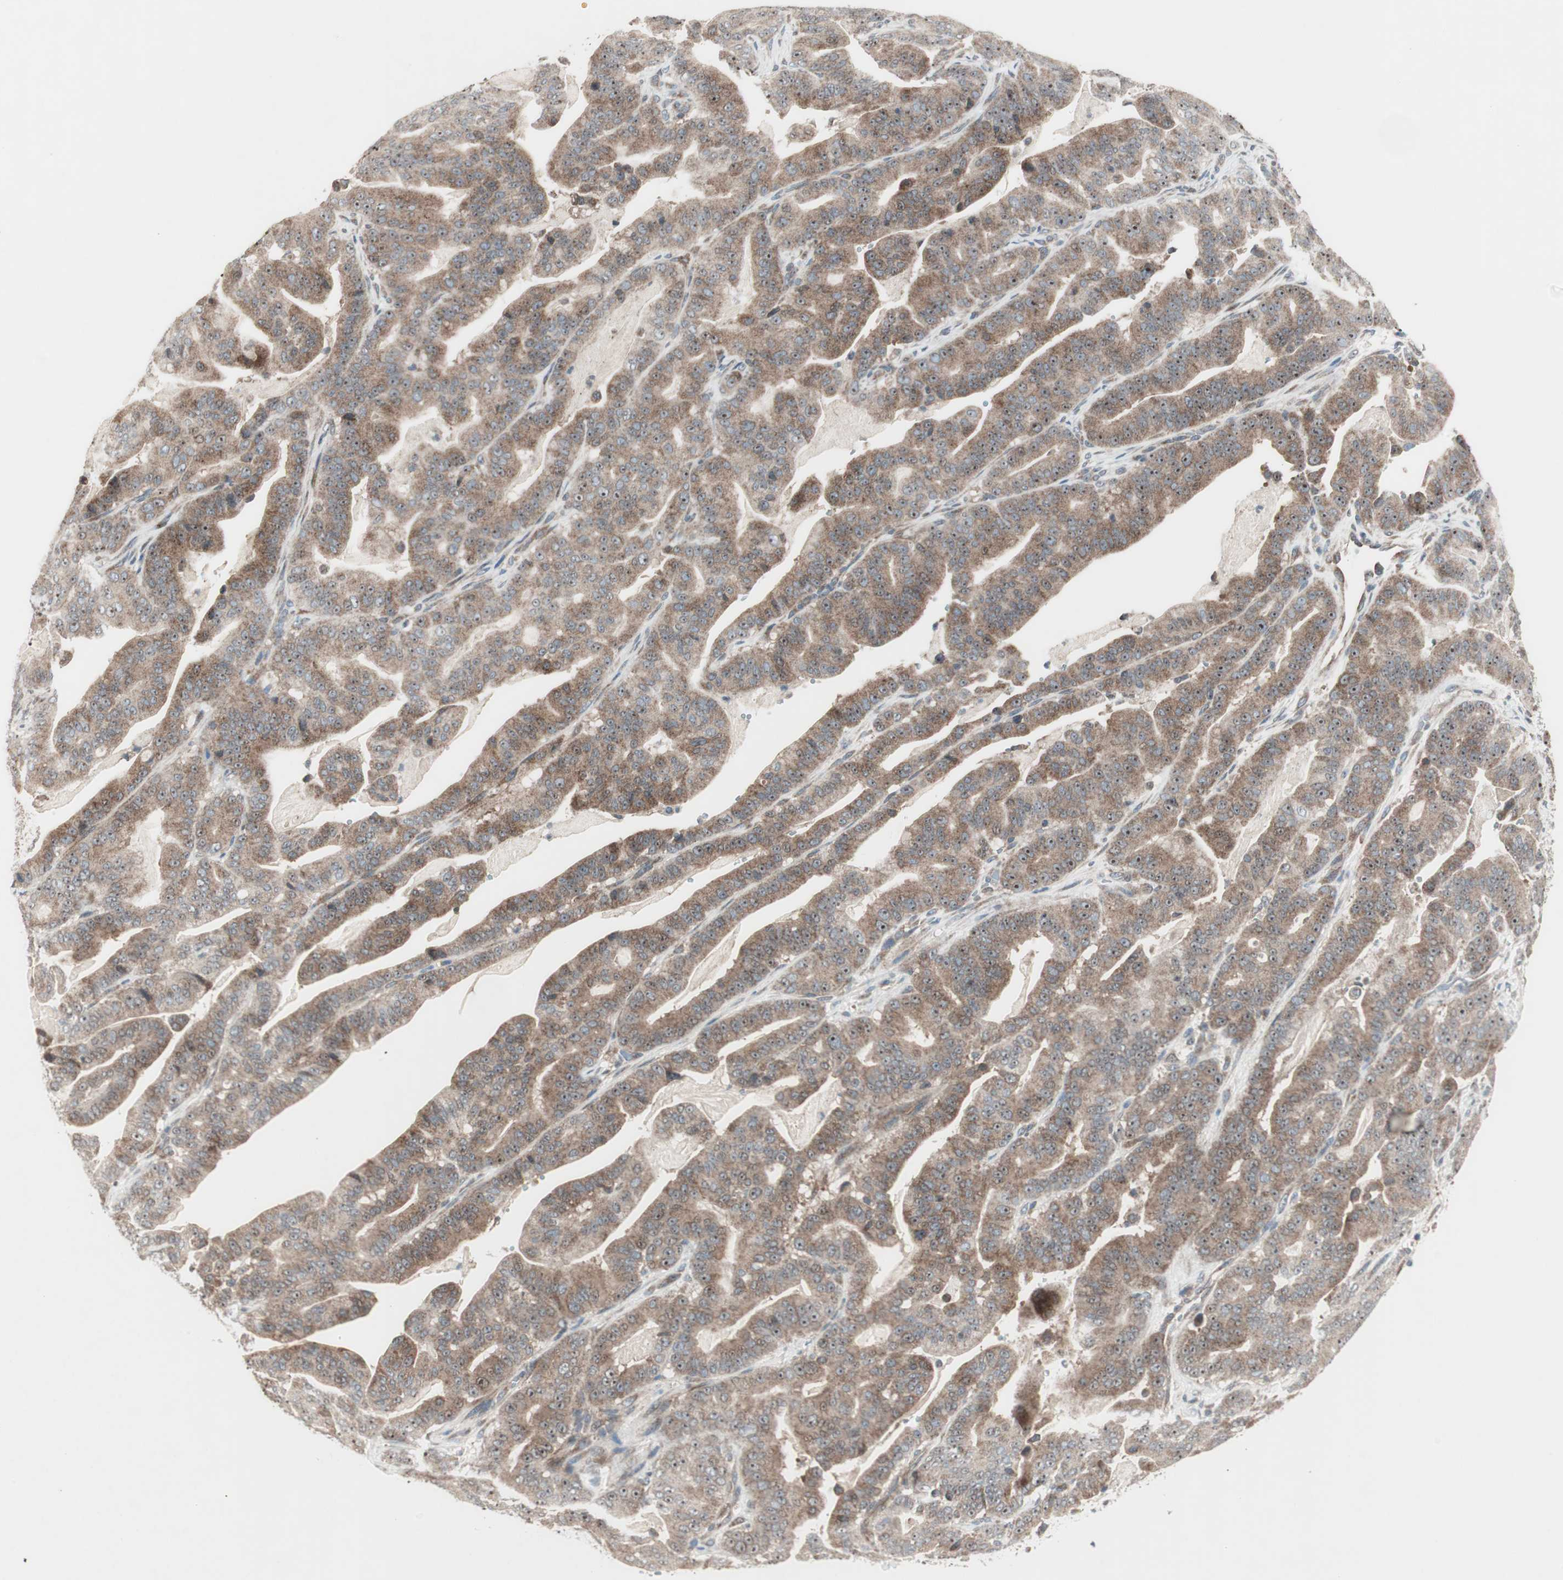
{"staining": {"intensity": "moderate", "quantity": ">75%", "location": "cytoplasmic/membranous"}, "tissue": "pancreatic cancer", "cell_type": "Tumor cells", "image_type": "cancer", "snomed": [{"axis": "morphology", "description": "Adenocarcinoma, NOS"}, {"axis": "topography", "description": "Pancreas"}], "caption": "Human adenocarcinoma (pancreatic) stained for a protein (brown) shows moderate cytoplasmic/membranous positive positivity in about >75% of tumor cells.", "gene": "CCL14", "patient": {"sex": "male", "age": 63}}